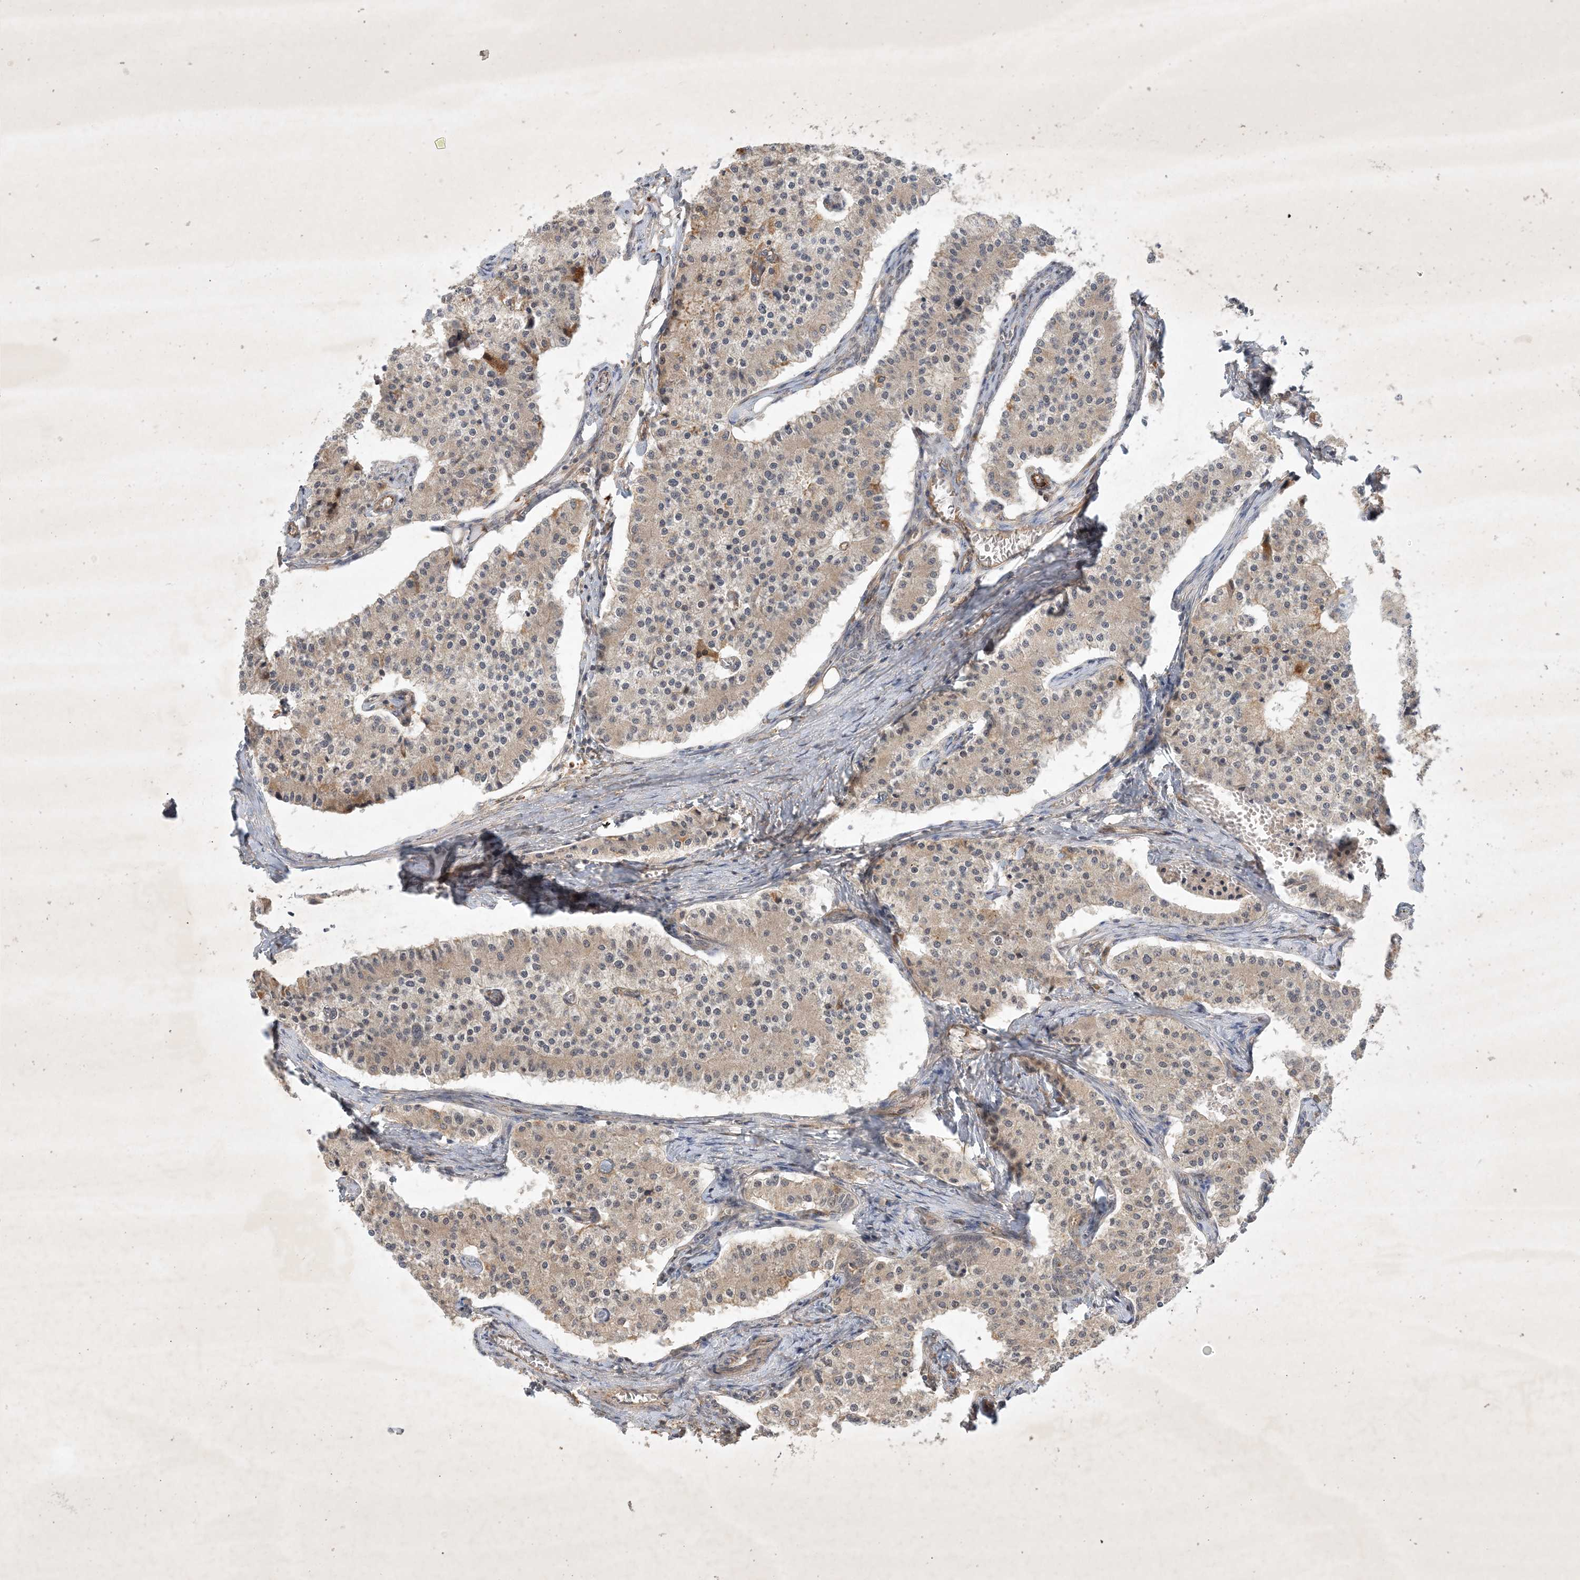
{"staining": {"intensity": "weak", "quantity": "<25%", "location": "cytoplasmic/membranous"}, "tissue": "carcinoid", "cell_type": "Tumor cells", "image_type": "cancer", "snomed": [{"axis": "morphology", "description": "Carcinoid, malignant, NOS"}, {"axis": "topography", "description": "Colon"}], "caption": "The IHC photomicrograph has no significant staining in tumor cells of carcinoid (malignant) tissue.", "gene": "ZCCHC4", "patient": {"sex": "female", "age": 52}}